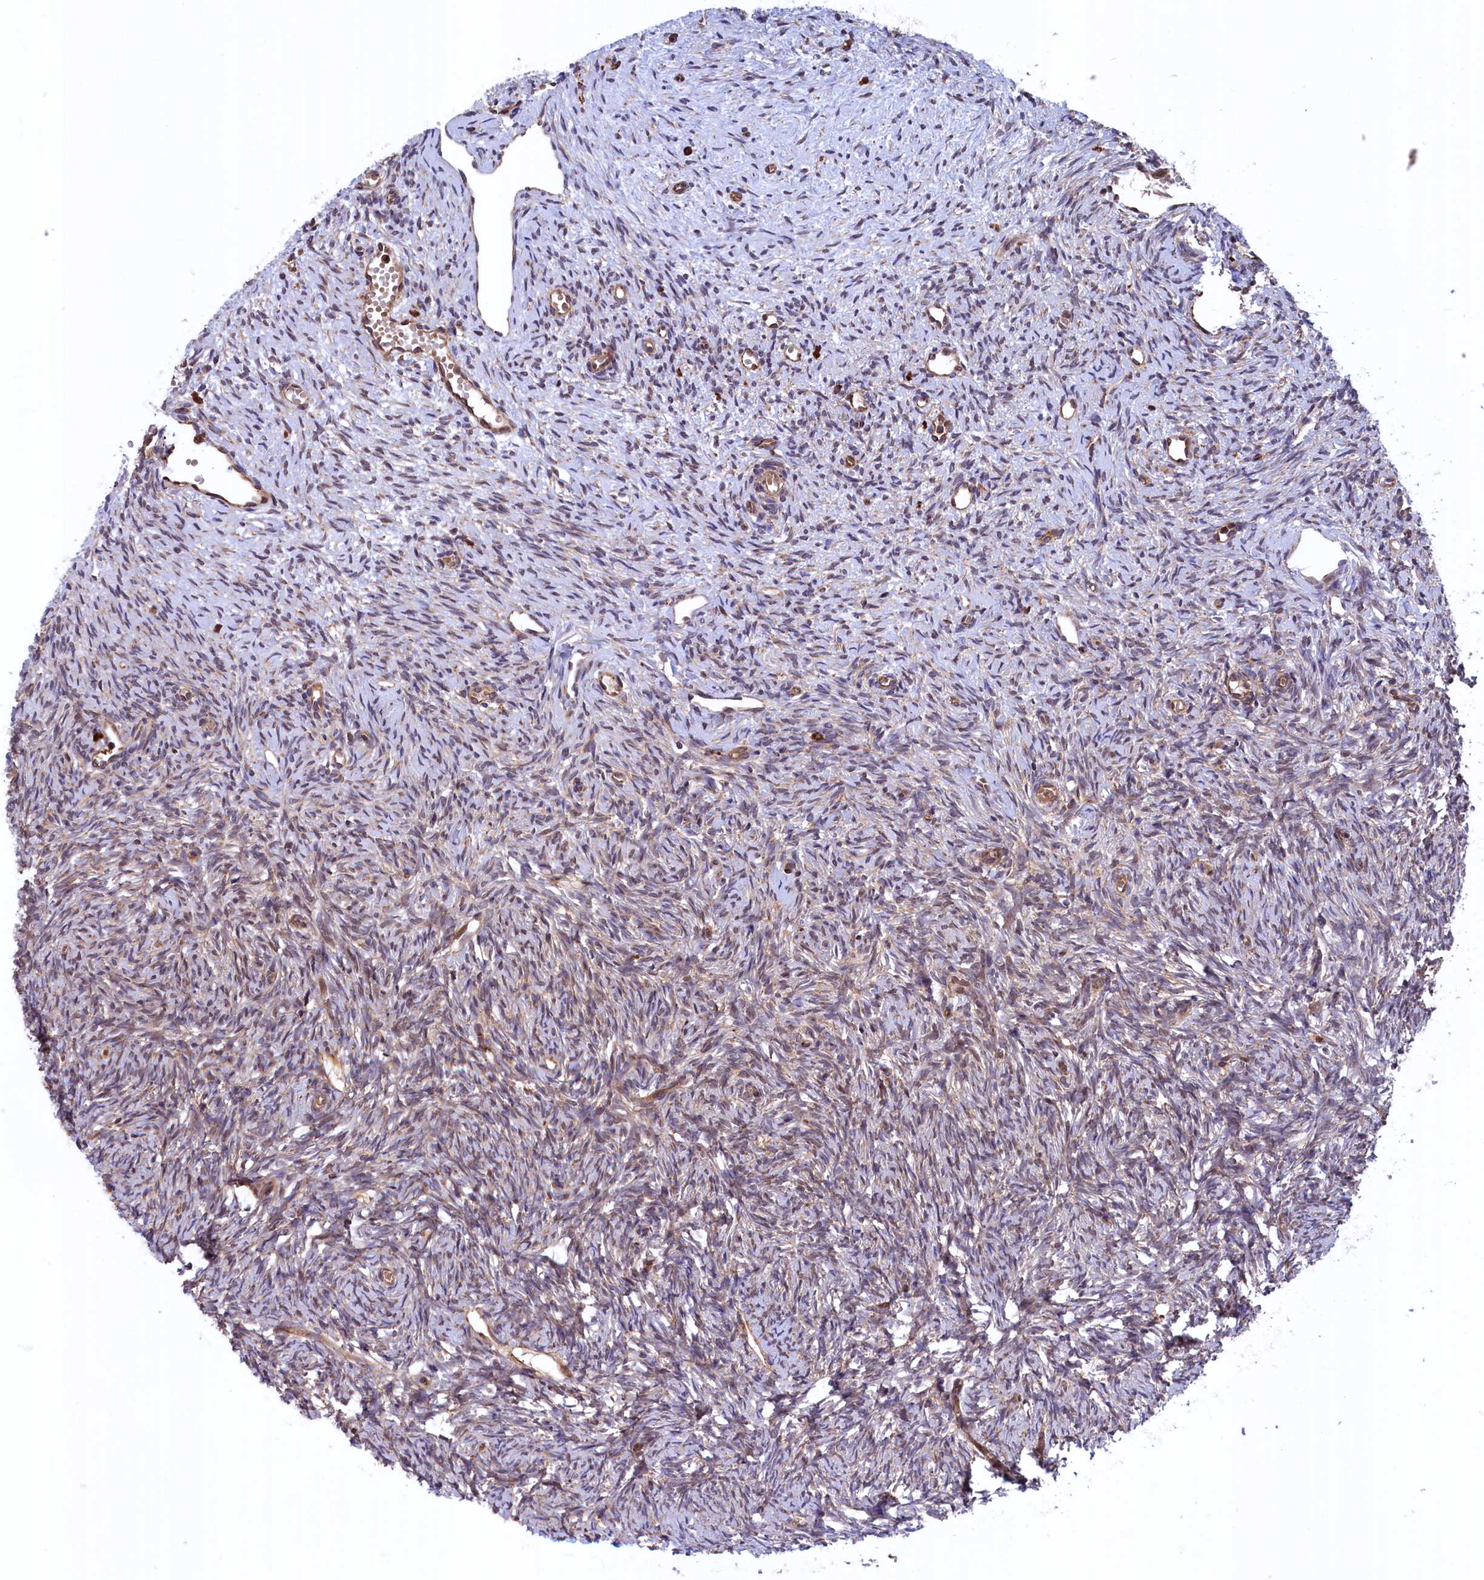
{"staining": {"intensity": "moderate", "quantity": ">75%", "location": "cytoplasmic/membranous"}, "tissue": "ovary", "cell_type": "Follicle cells", "image_type": "normal", "snomed": [{"axis": "morphology", "description": "Normal tissue, NOS"}, {"axis": "topography", "description": "Ovary"}], "caption": "Follicle cells show medium levels of moderate cytoplasmic/membranous staining in about >75% of cells in unremarkable human ovary.", "gene": "PLA2G4C", "patient": {"sex": "female", "age": 51}}